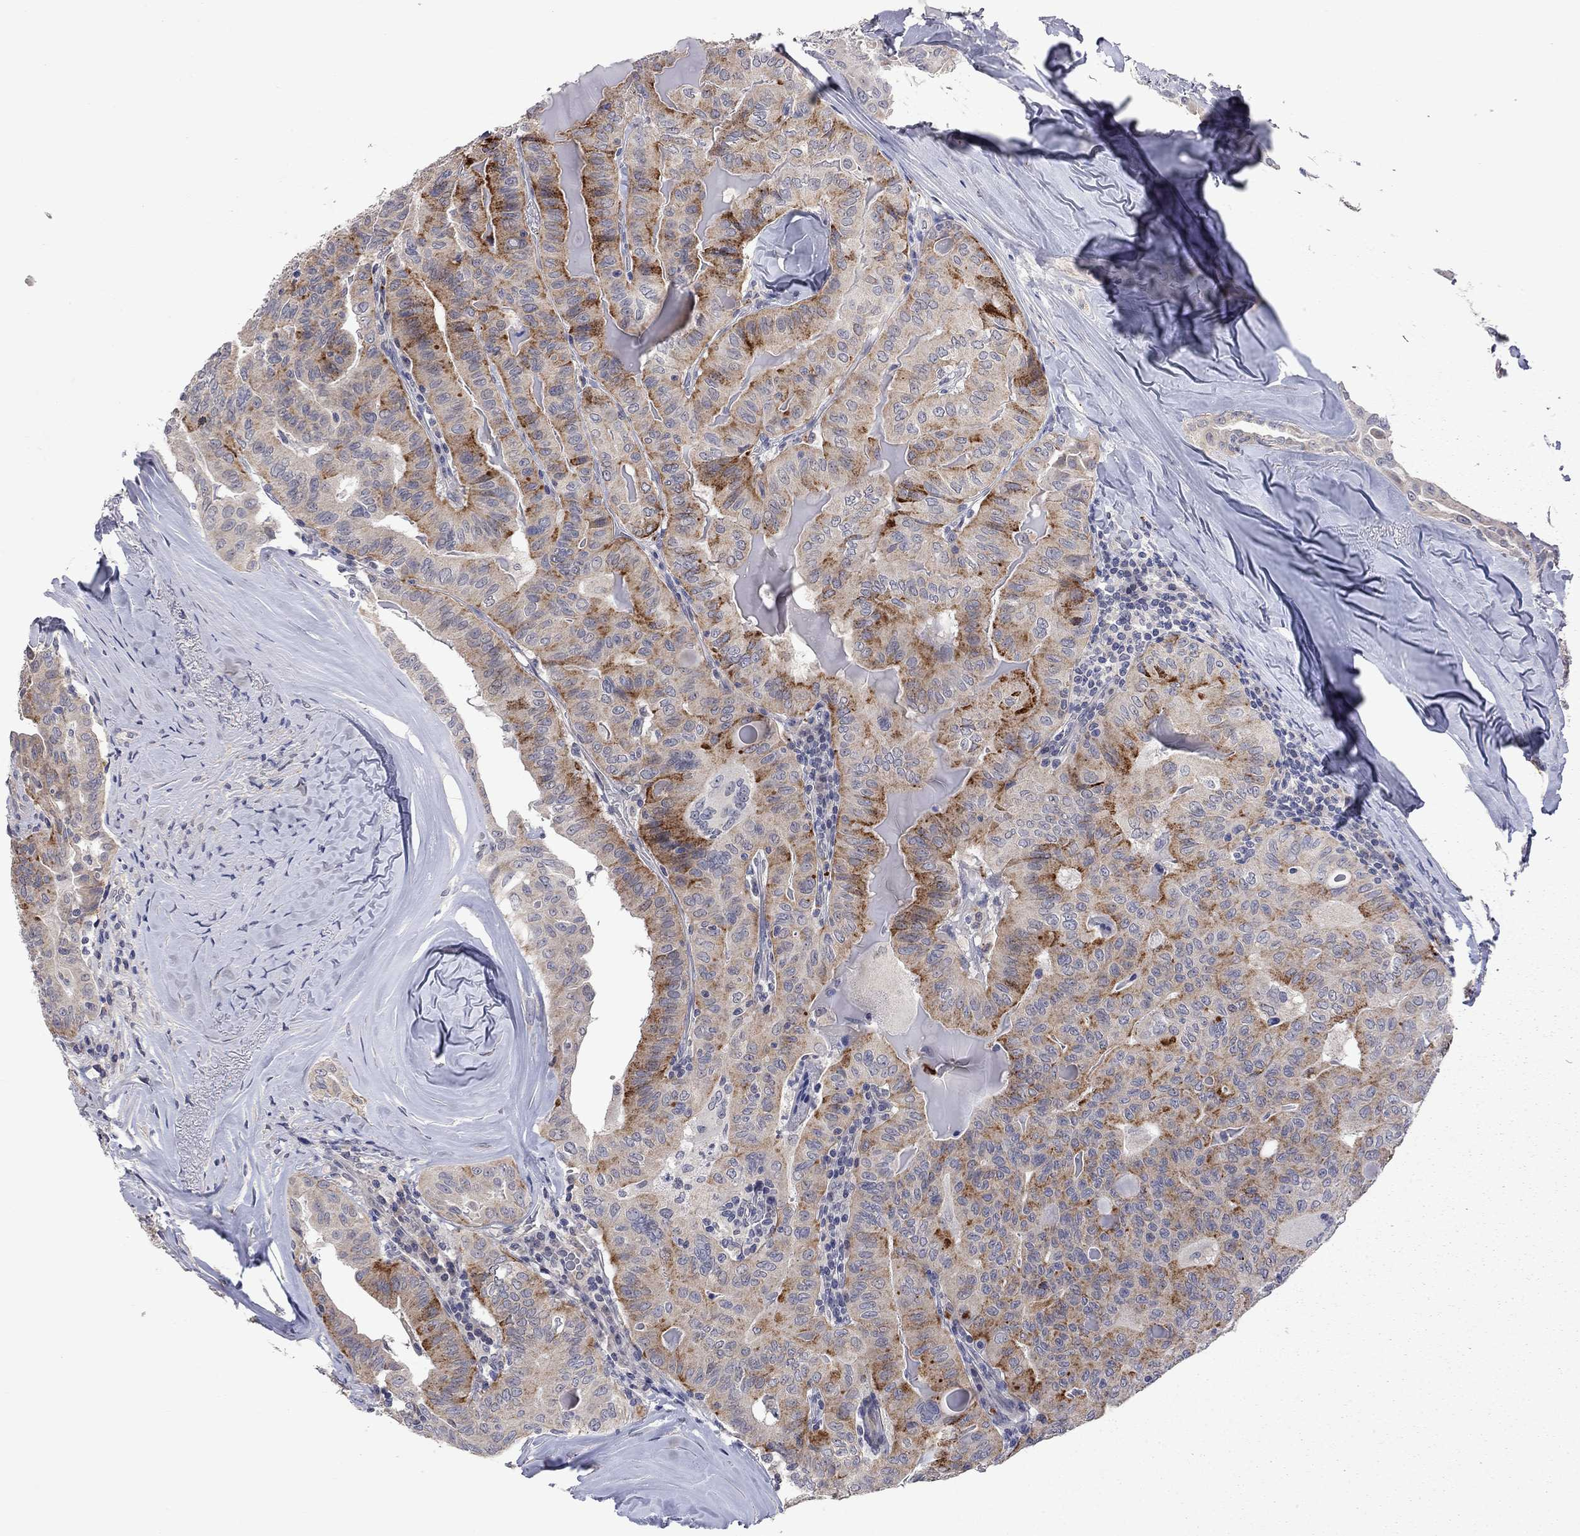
{"staining": {"intensity": "strong", "quantity": "<25%", "location": "cytoplasmic/membranous"}, "tissue": "thyroid cancer", "cell_type": "Tumor cells", "image_type": "cancer", "snomed": [{"axis": "morphology", "description": "Papillary adenocarcinoma, NOS"}, {"axis": "topography", "description": "Thyroid gland"}], "caption": "Thyroid cancer (papillary adenocarcinoma) stained with a protein marker exhibits strong staining in tumor cells.", "gene": "FABP12", "patient": {"sex": "female", "age": 68}}